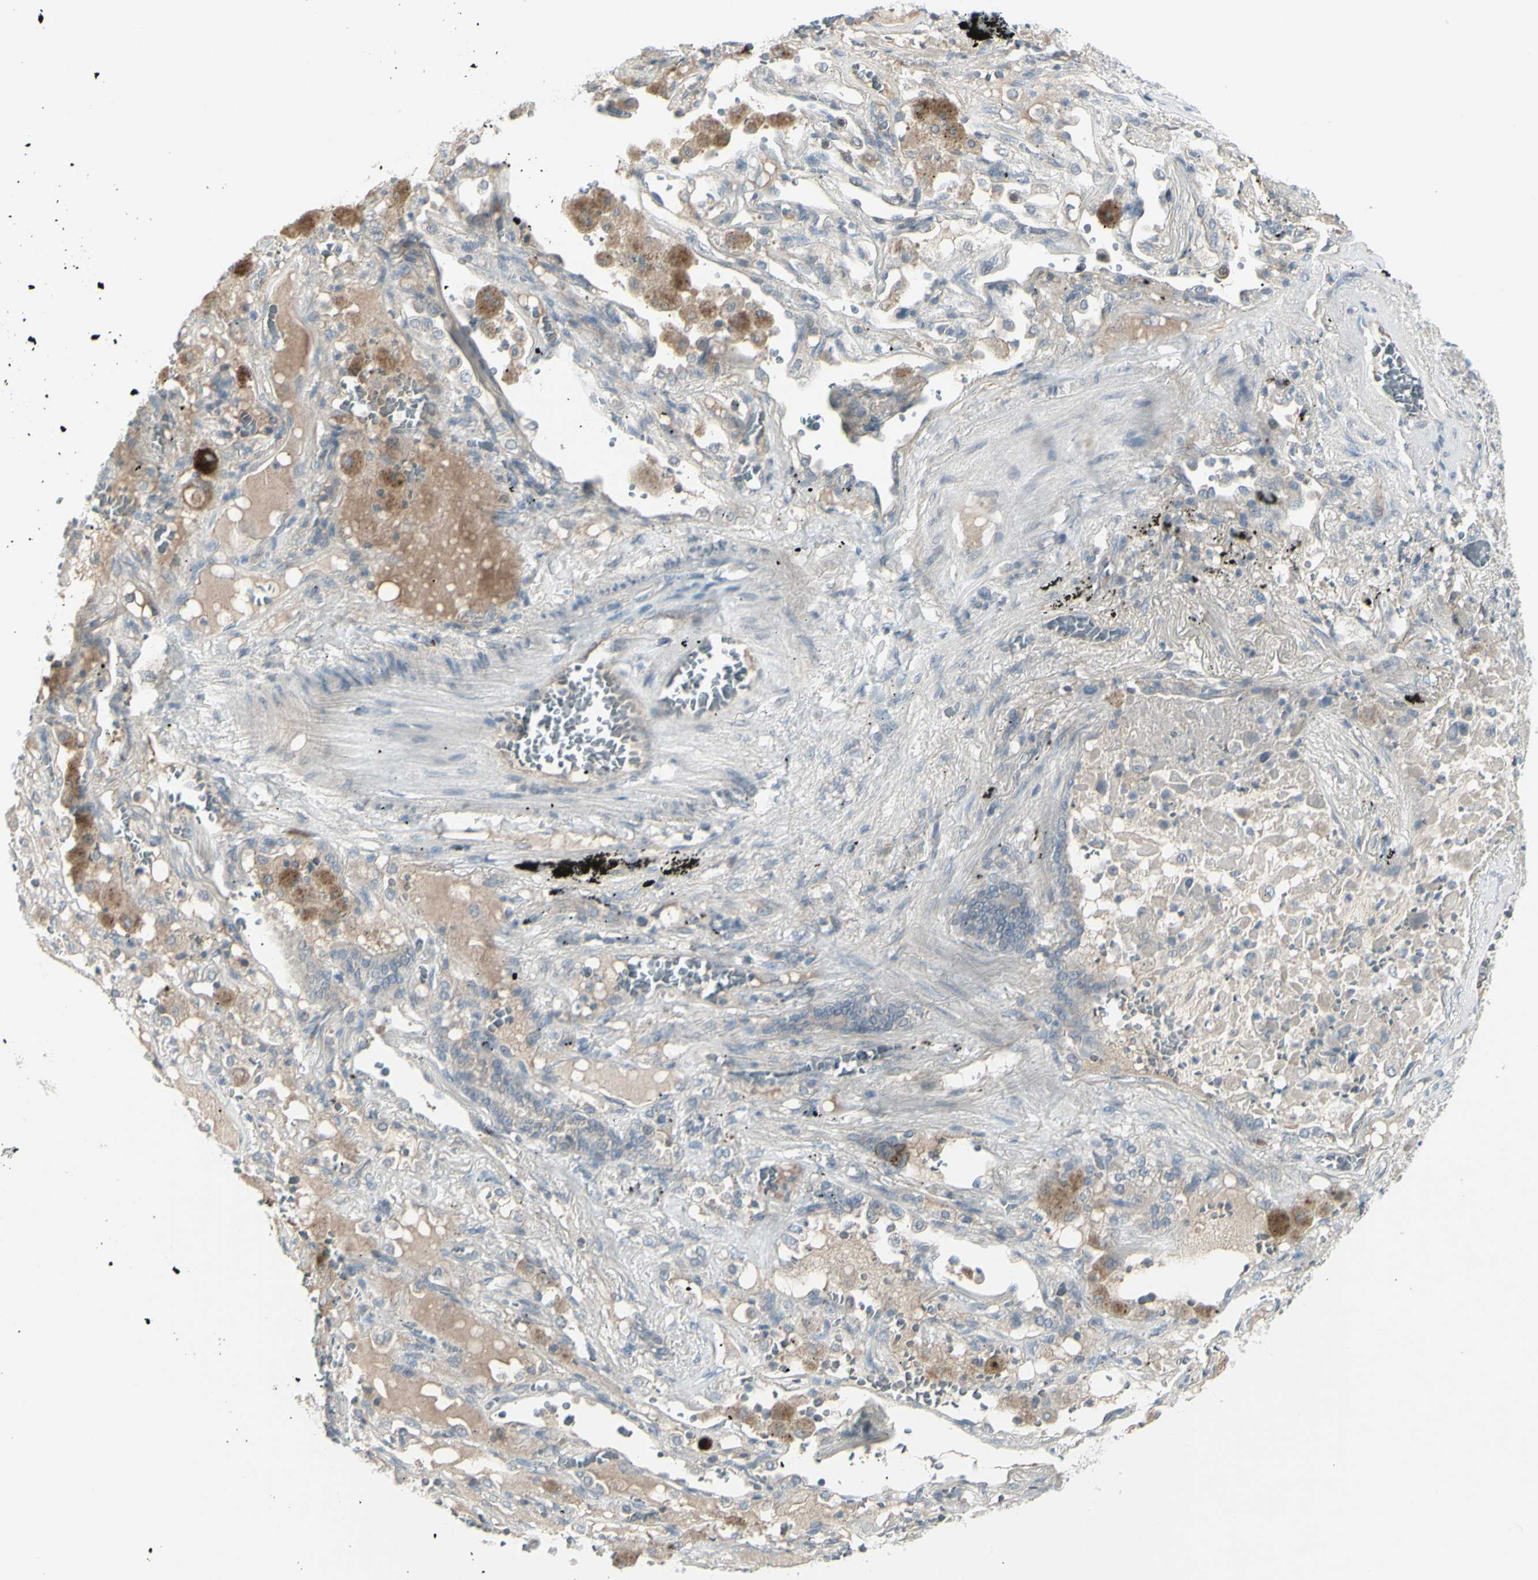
{"staining": {"intensity": "weak", "quantity": "25%-75%", "location": "cytoplasmic/membranous"}, "tissue": "lung cancer", "cell_type": "Tumor cells", "image_type": "cancer", "snomed": [{"axis": "morphology", "description": "Squamous cell carcinoma, NOS"}, {"axis": "topography", "description": "Lung"}], "caption": "Tumor cells show low levels of weak cytoplasmic/membranous positivity in approximately 25%-75% of cells in human lung cancer (squamous cell carcinoma).", "gene": "SH3GL2", "patient": {"sex": "male", "age": 57}}